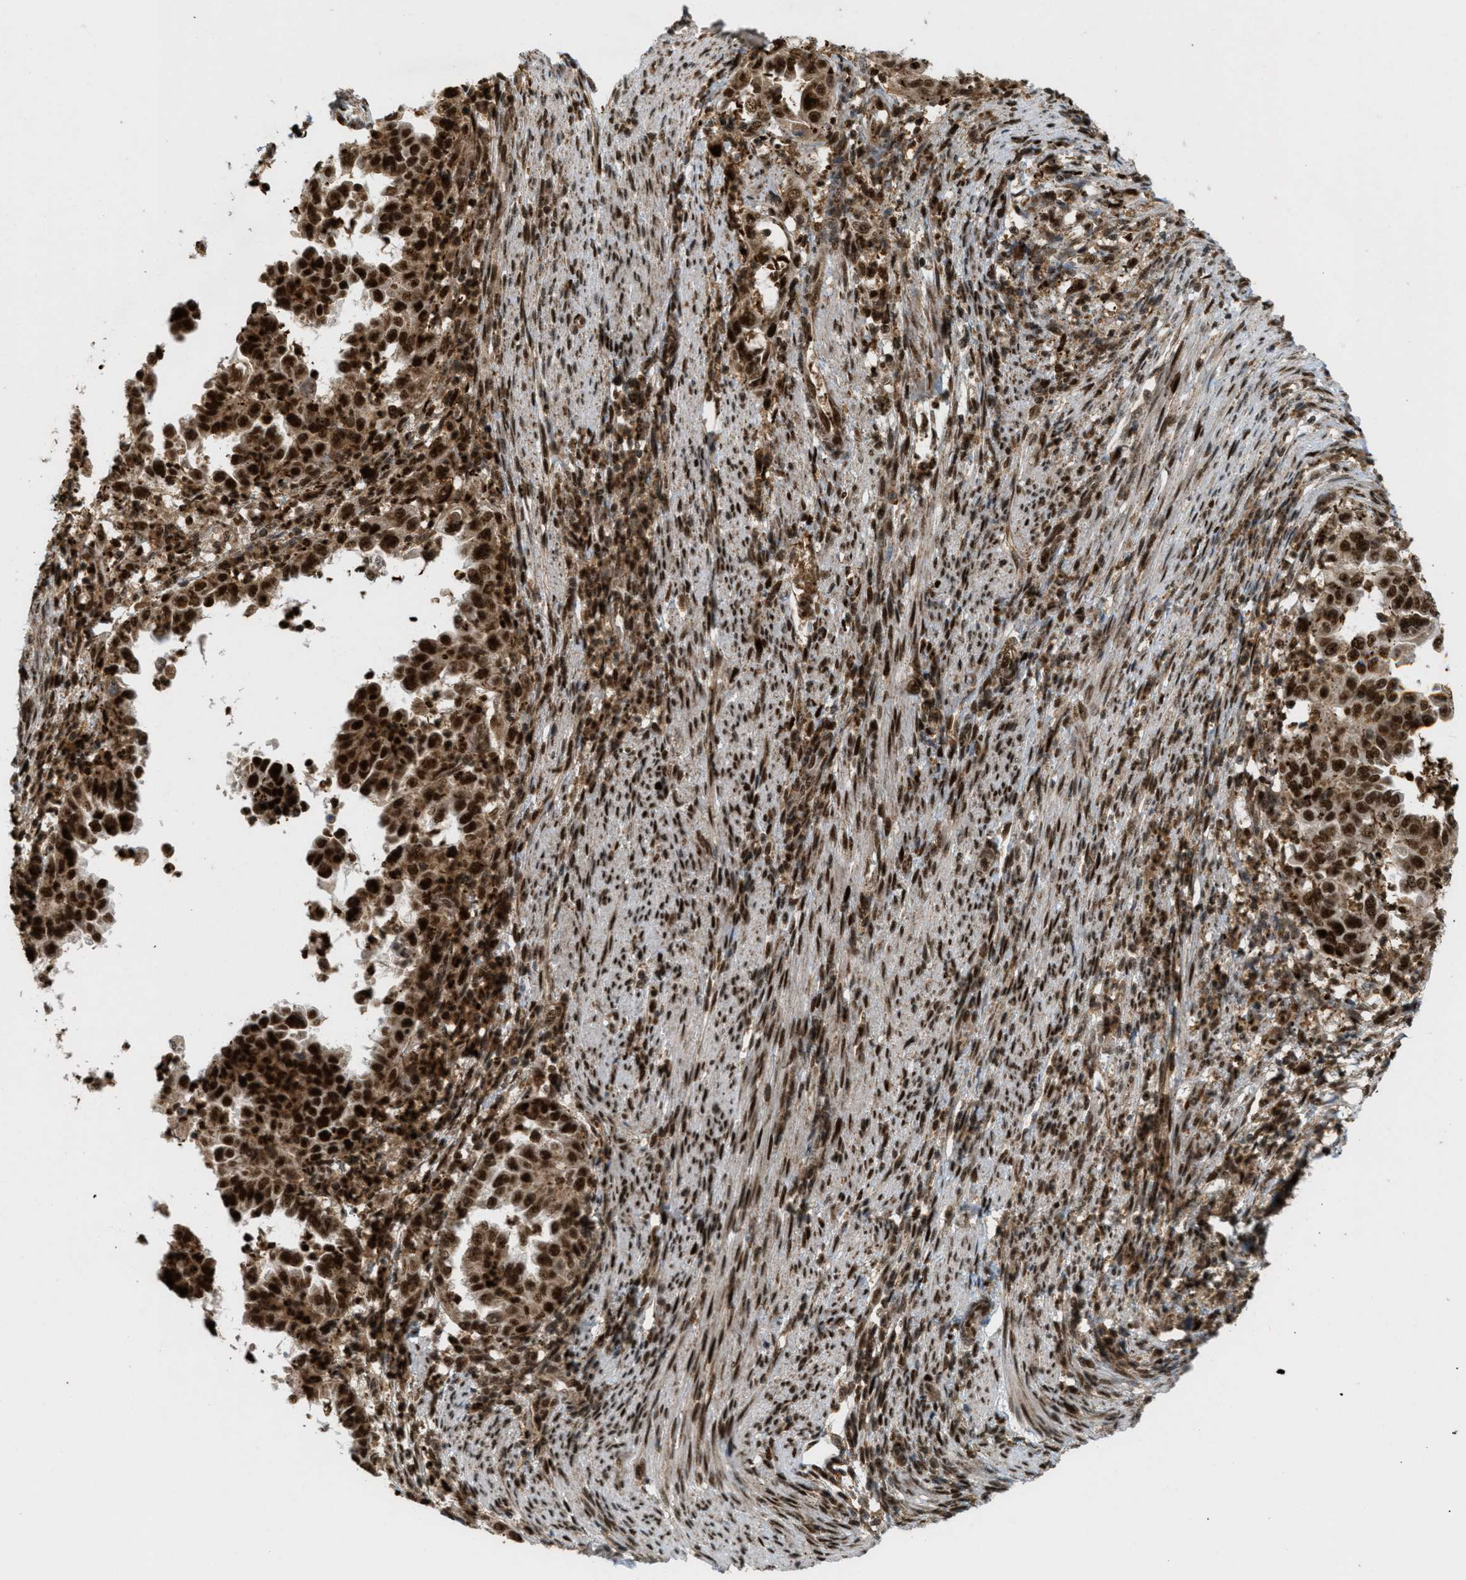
{"staining": {"intensity": "strong", "quantity": ">75%", "location": "cytoplasmic/membranous,nuclear"}, "tissue": "endometrial cancer", "cell_type": "Tumor cells", "image_type": "cancer", "snomed": [{"axis": "morphology", "description": "Adenocarcinoma, NOS"}, {"axis": "topography", "description": "Endometrium"}], "caption": "Adenocarcinoma (endometrial) was stained to show a protein in brown. There is high levels of strong cytoplasmic/membranous and nuclear staining in about >75% of tumor cells.", "gene": "TLK1", "patient": {"sex": "female", "age": 85}}